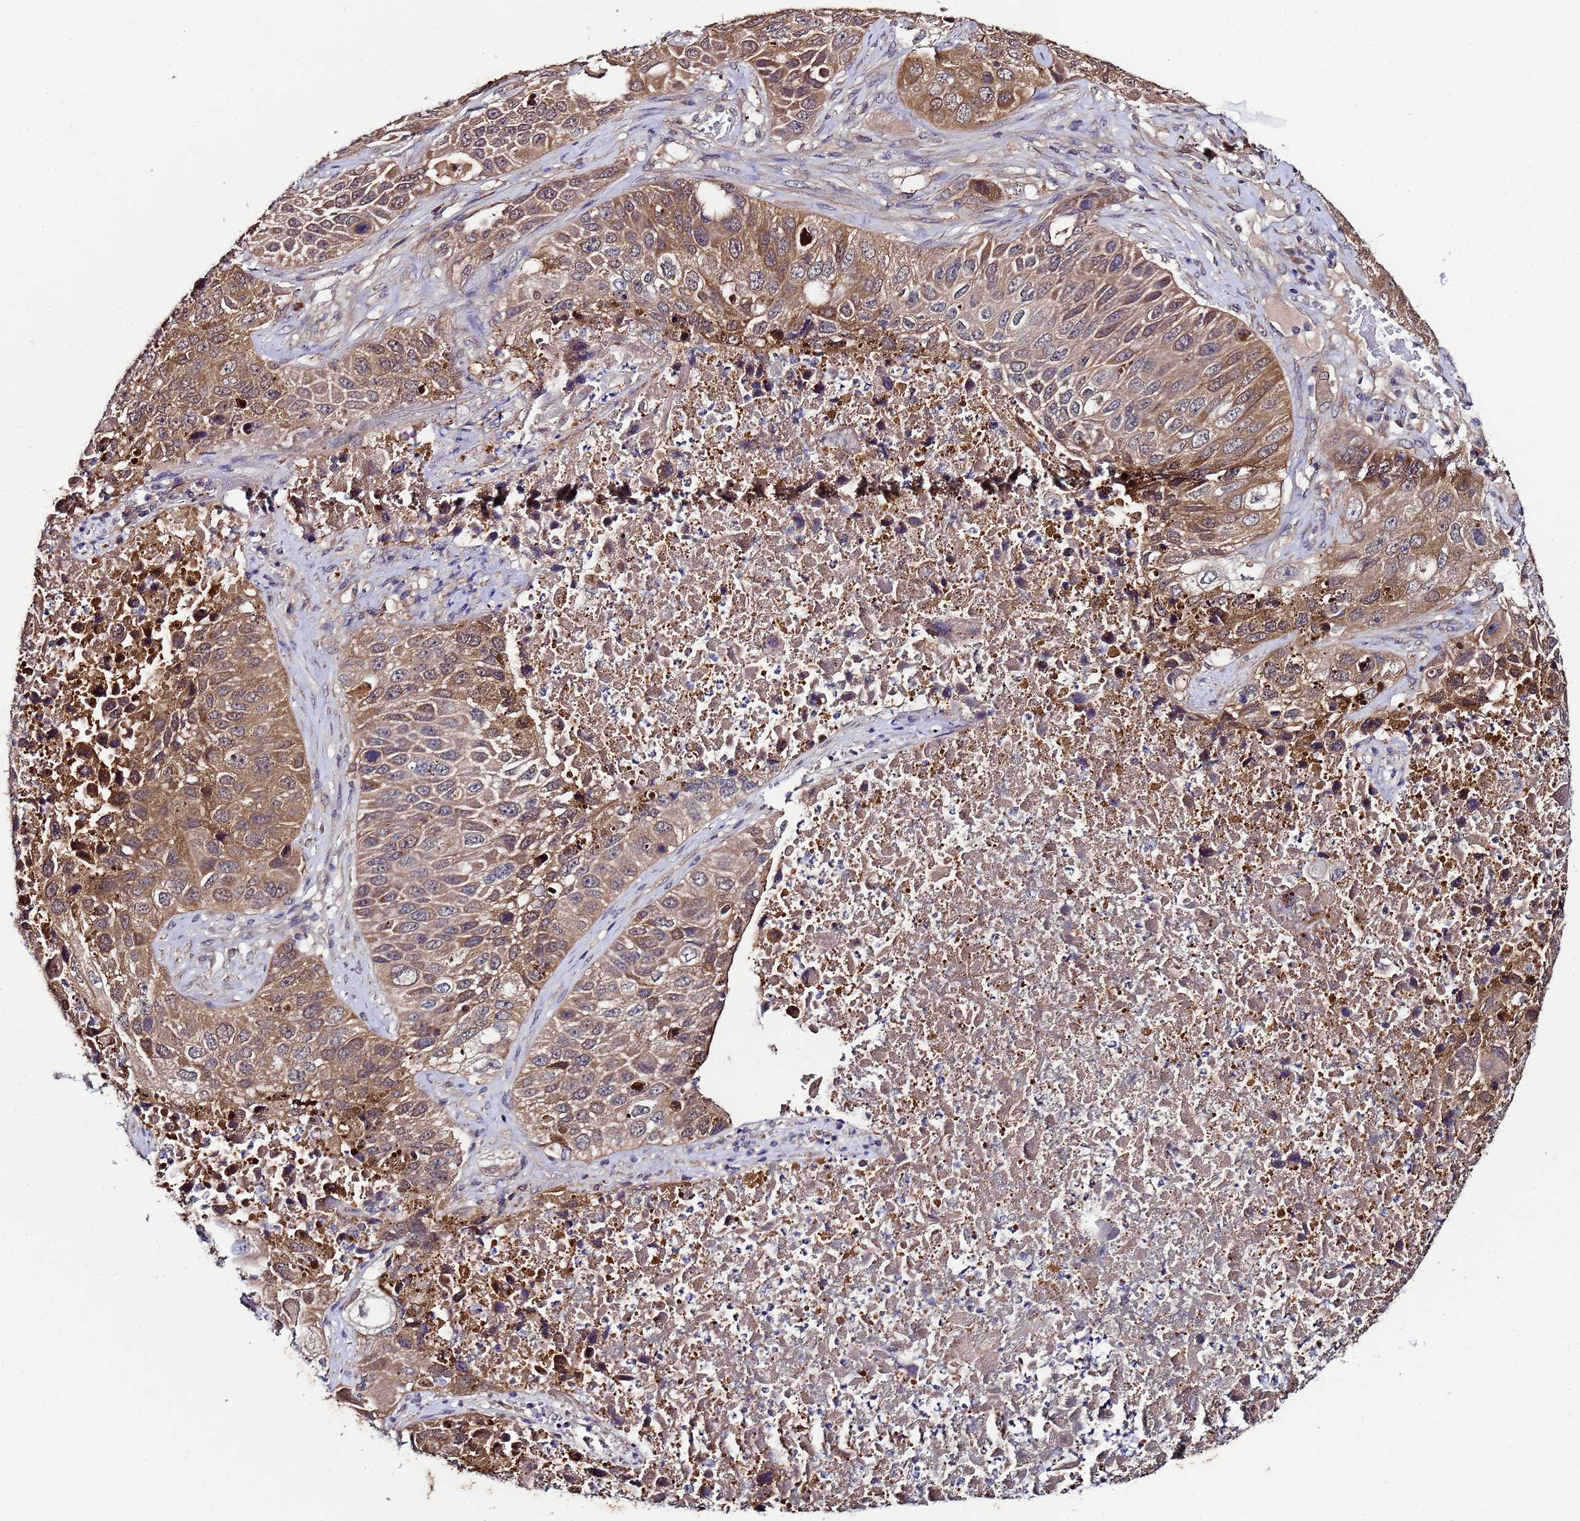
{"staining": {"intensity": "moderate", "quantity": ">75%", "location": "cytoplasmic/membranous"}, "tissue": "lung cancer", "cell_type": "Tumor cells", "image_type": "cancer", "snomed": [{"axis": "morphology", "description": "Squamous cell carcinoma, NOS"}, {"axis": "topography", "description": "Lung"}], "caption": "This histopathology image reveals immunohistochemistry (IHC) staining of human squamous cell carcinoma (lung), with medium moderate cytoplasmic/membranous expression in about >75% of tumor cells.", "gene": "NAXE", "patient": {"sex": "male", "age": 61}}